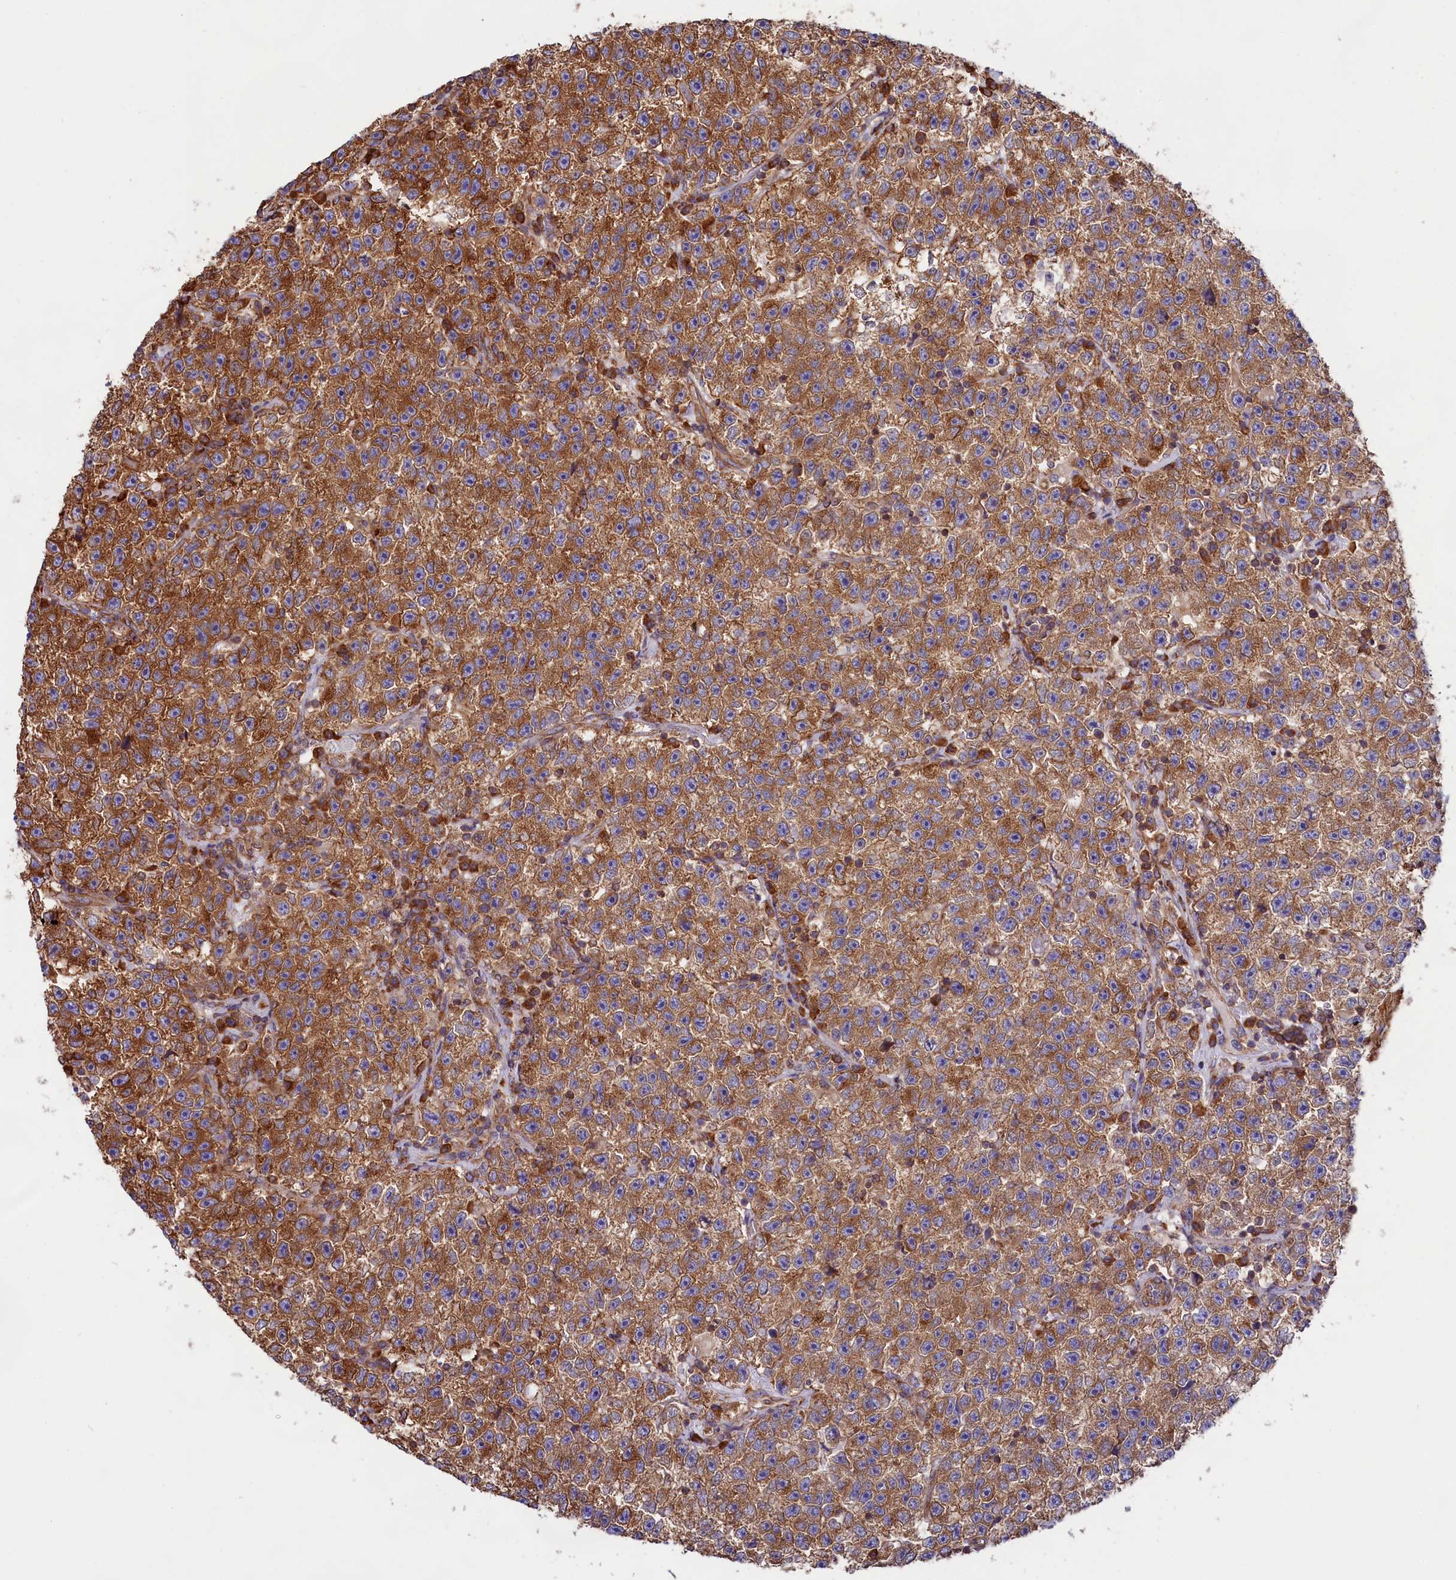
{"staining": {"intensity": "moderate", "quantity": ">75%", "location": "cytoplasmic/membranous"}, "tissue": "testis cancer", "cell_type": "Tumor cells", "image_type": "cancer", "snomed": [{"axis": "morphology", "description": "Seminoma, NOS"}, {"axis": "topography", "description": "Testis"}], "caption": "Protein expression analysis of human testis cancer (seminoma) reveals moderate cytoplasmic/membranous expression in about >75% of tumor cells. (Brightfield microscopy of DAB IHC at high magnification).", "gene": "GYS1", "patient": {"sex": "male", "age": 22}}